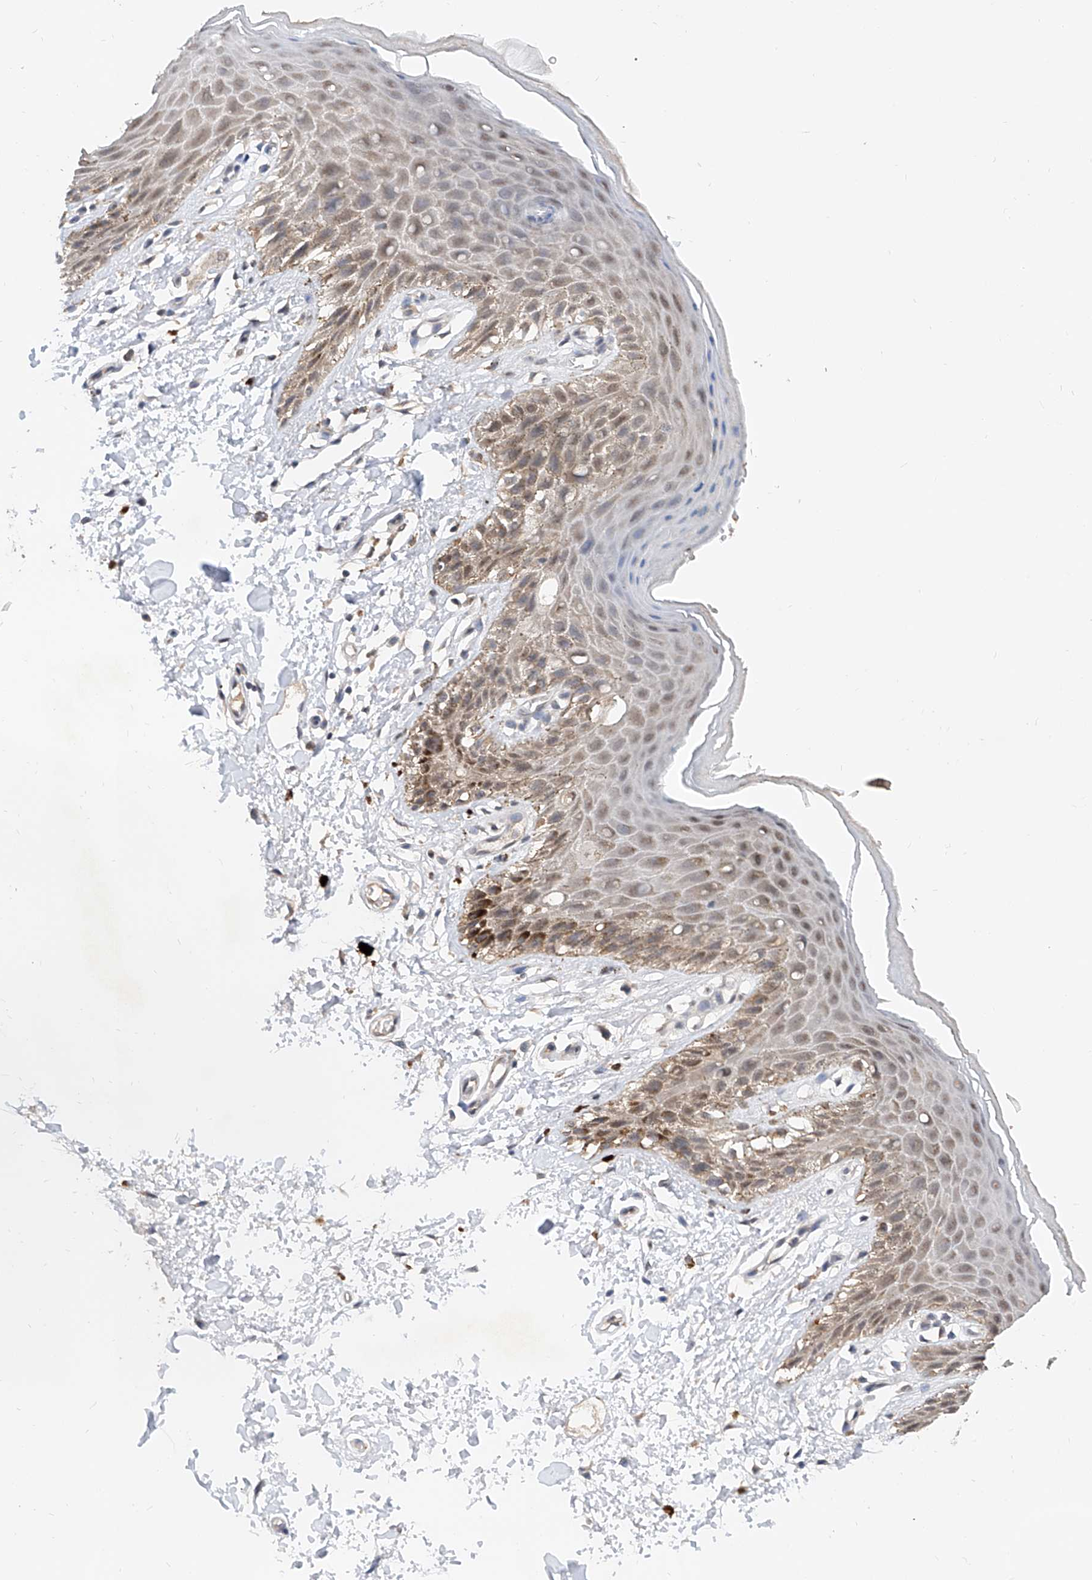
{"staining": {"intensity": "weak", "quantity": "25%-75%", "location": "cytoplasmic/membranous,nuclear"}, "tissue": "skin", "cell_type": "Epidermal cells", "image_type": "normal", "snomed": [{"axis": "morphology", "description": "Normal tissue, NOS"}, {"axis": "topography", "description": "Anal"}], "caption": "Skin stained with DAB (3,3'-diaminobenzidine) immunohistochemistry (IHC) displays low levels of weak cytoplasmic/membranous,nuclear staining in approximately 25%-75% of epidermal cells.", "gene": "CARMIL3", "patient": {"sex": "male", "age": 44}}